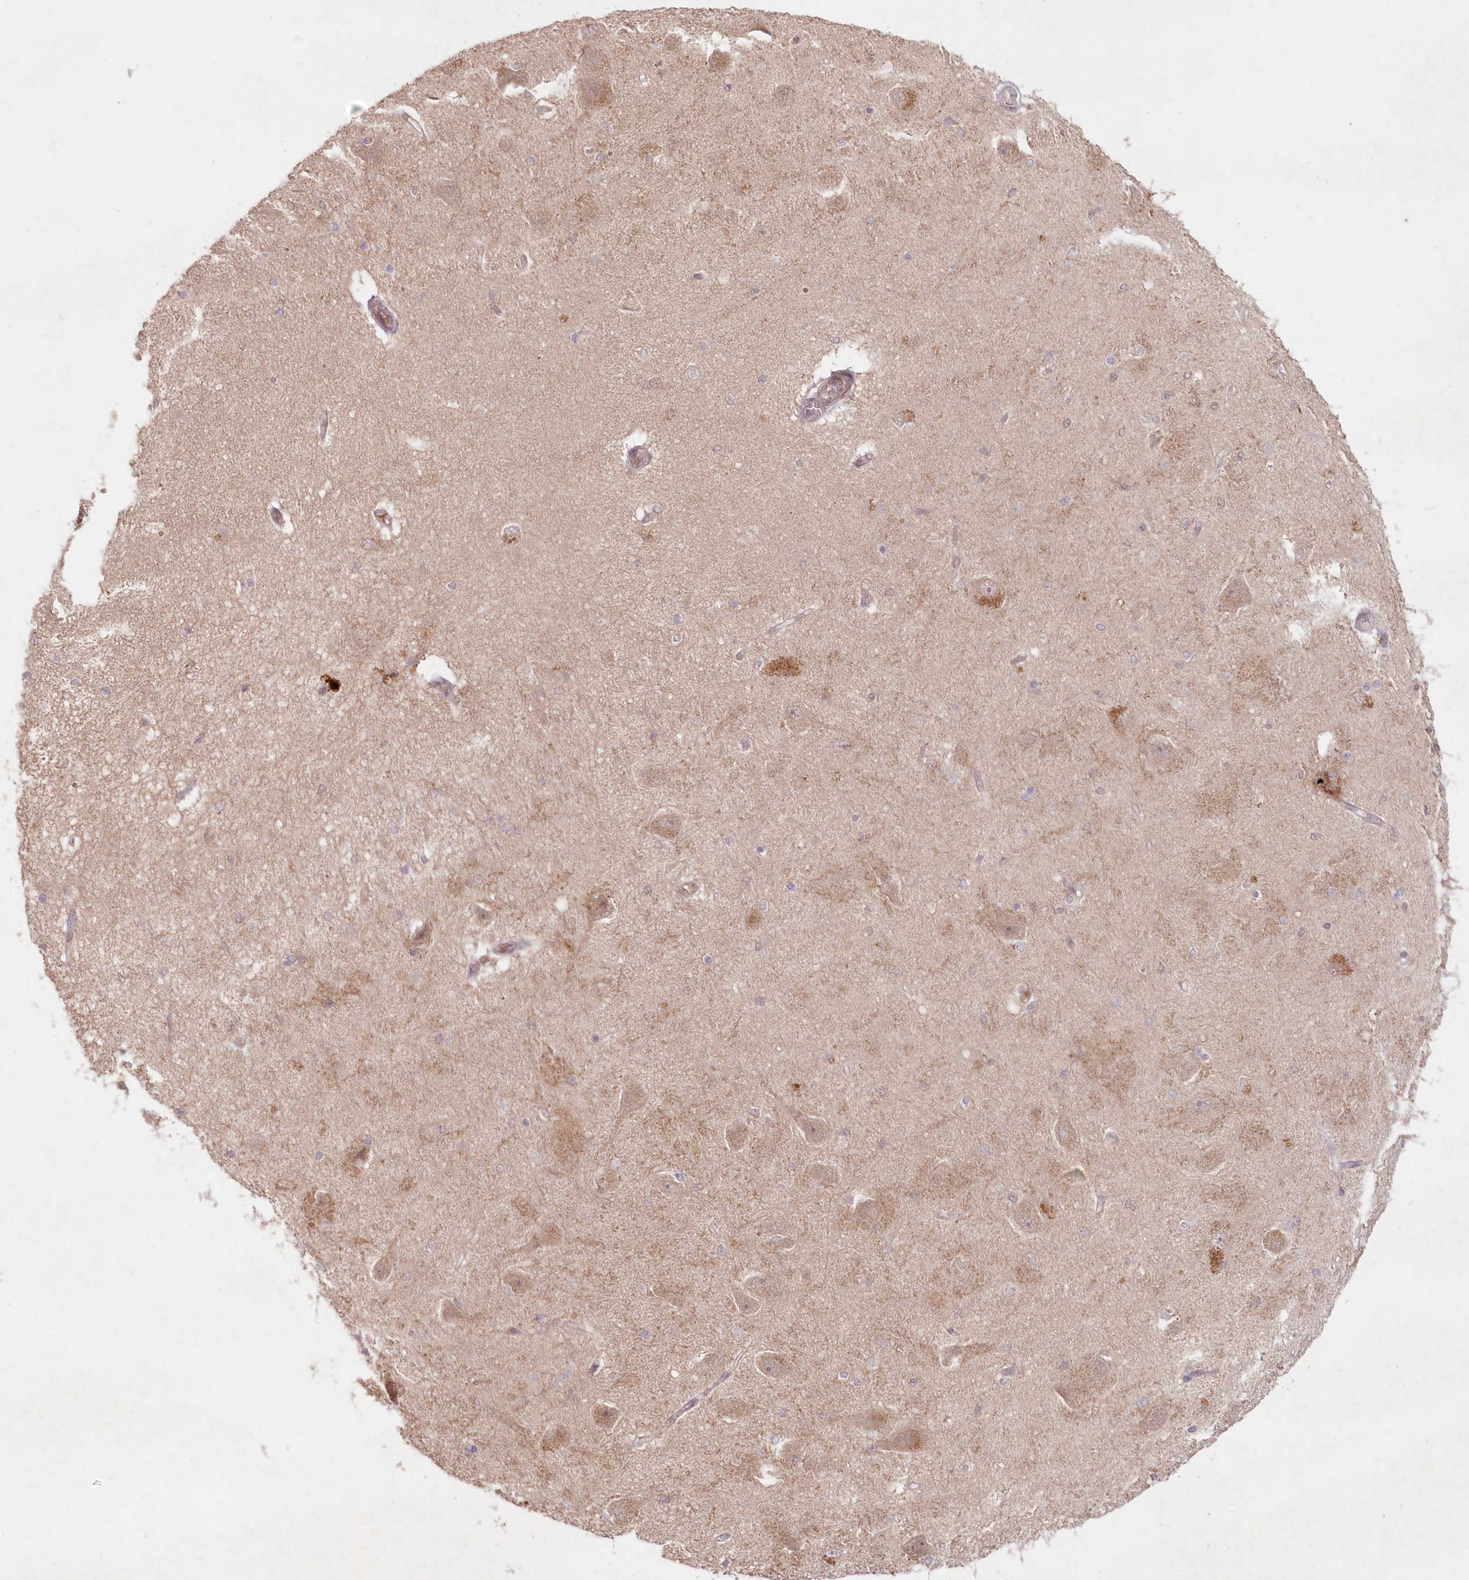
{"staining": {"intensity": "weak", "quantity": "<25%", "location": "nuclear"}, "tissue": "hippocampus", "cell_type": "Glial cells", "image_type": "normal", "snomed": [{"axis": "morphology", "description": "Normal tissue, NOS"}, {"axis": "topography", "description": "Hippocampus"}], "caption": "There is no significant staining in glial cells of hippocampus.", "gene": "ASCC1", "patient": {"sex": "female", "age": 54}}